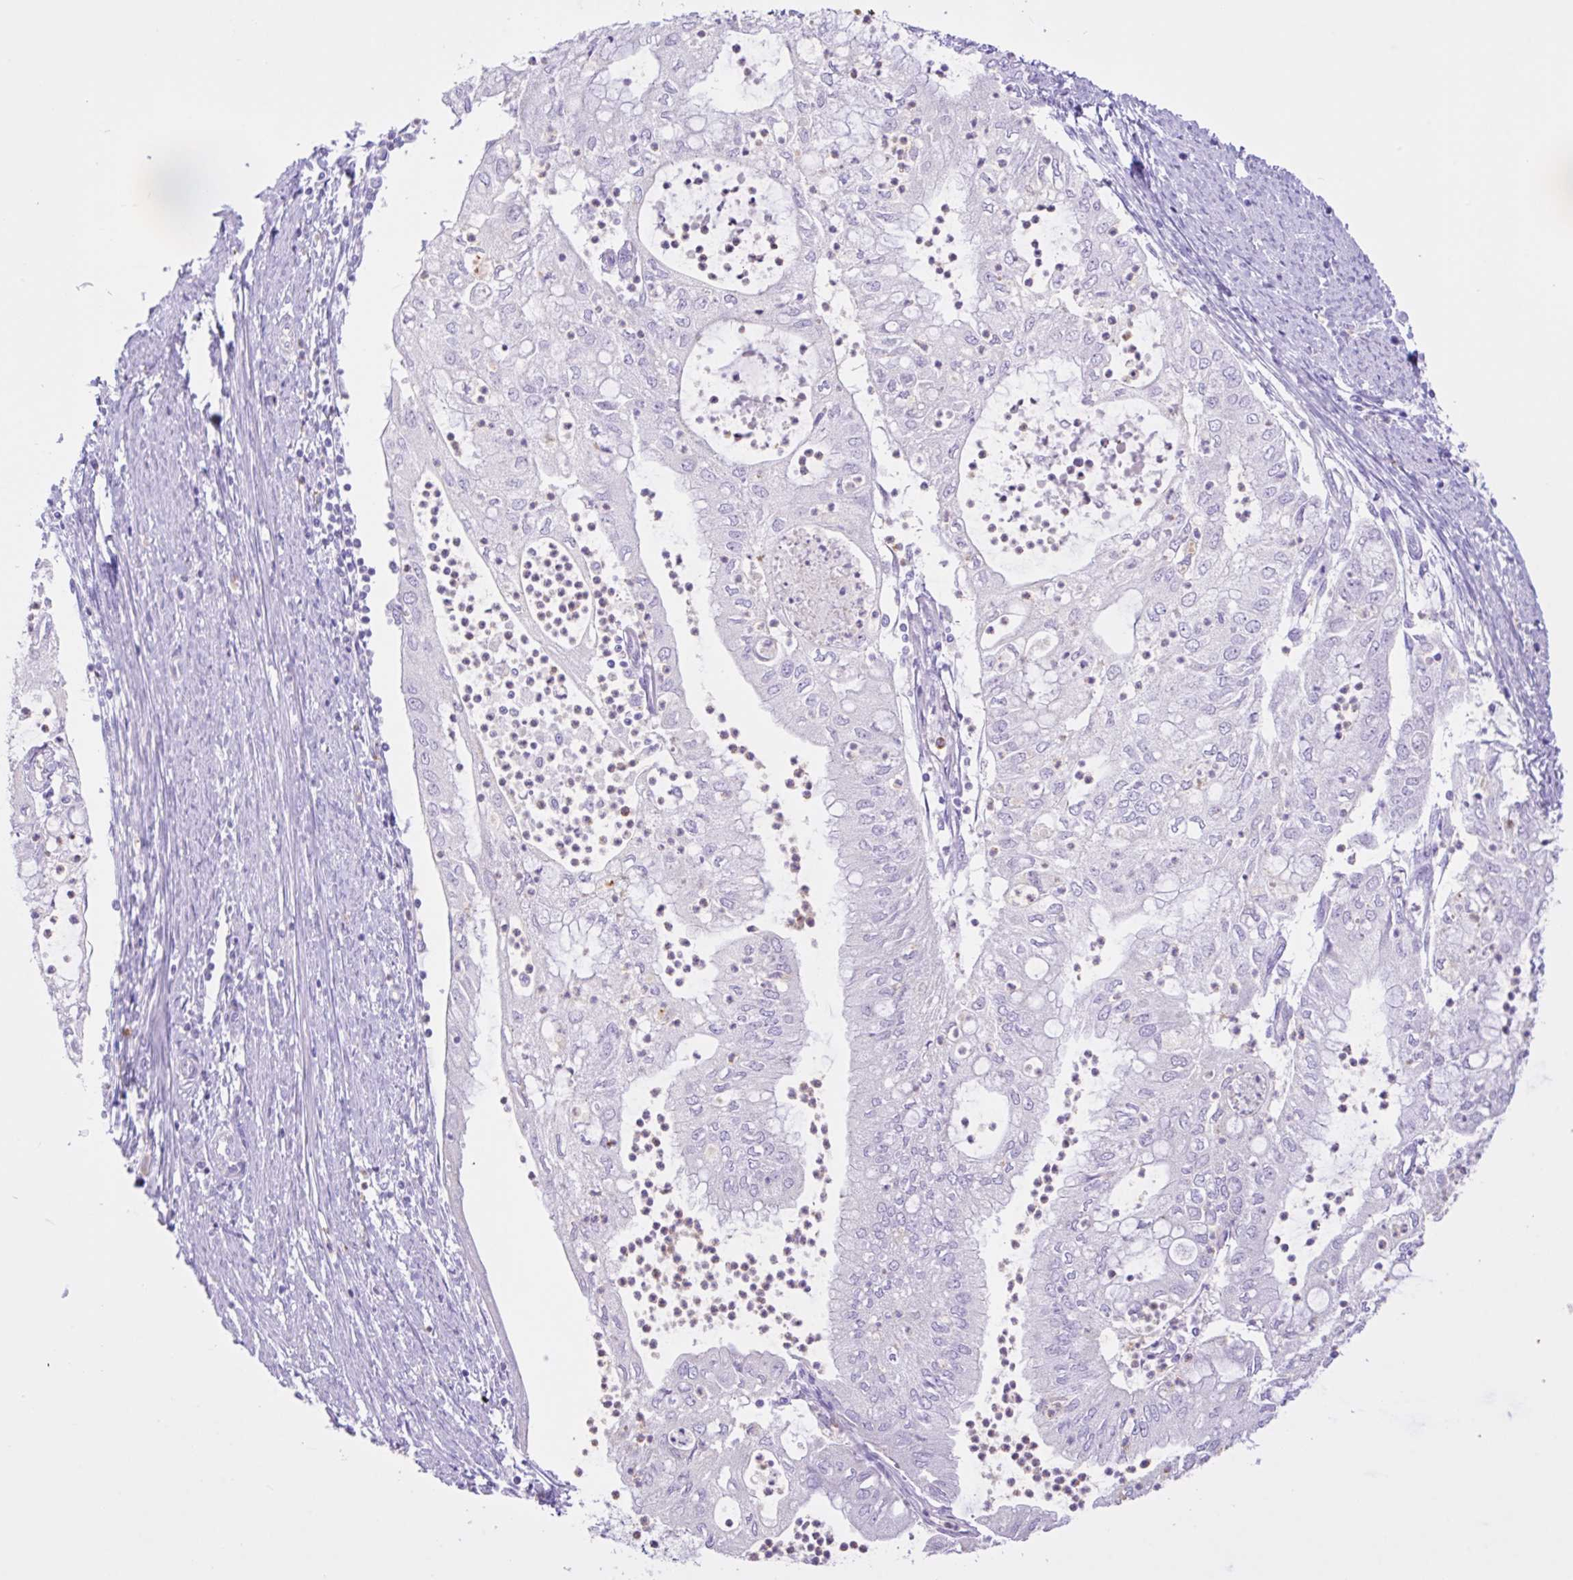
{"staining": {"intensity": "negative", "quantity": "none", "location": "none"}, "tissue": "endometrial cancer", "cell_type": "Tumor cells", "image_type": "cancer", "snomed": [{"axis": "morphology", "description": "Adenocarcinoma, NOS"}, {"axis": "topography", "description": "Endometrium"}], "caption": "The immunohistochemistry (IHC) photomicrograph has no significant positivity in tumor cells of endometrial cancer tissue.", "gene": "CST11", "patient": {"sex": "female", "age": 75}}